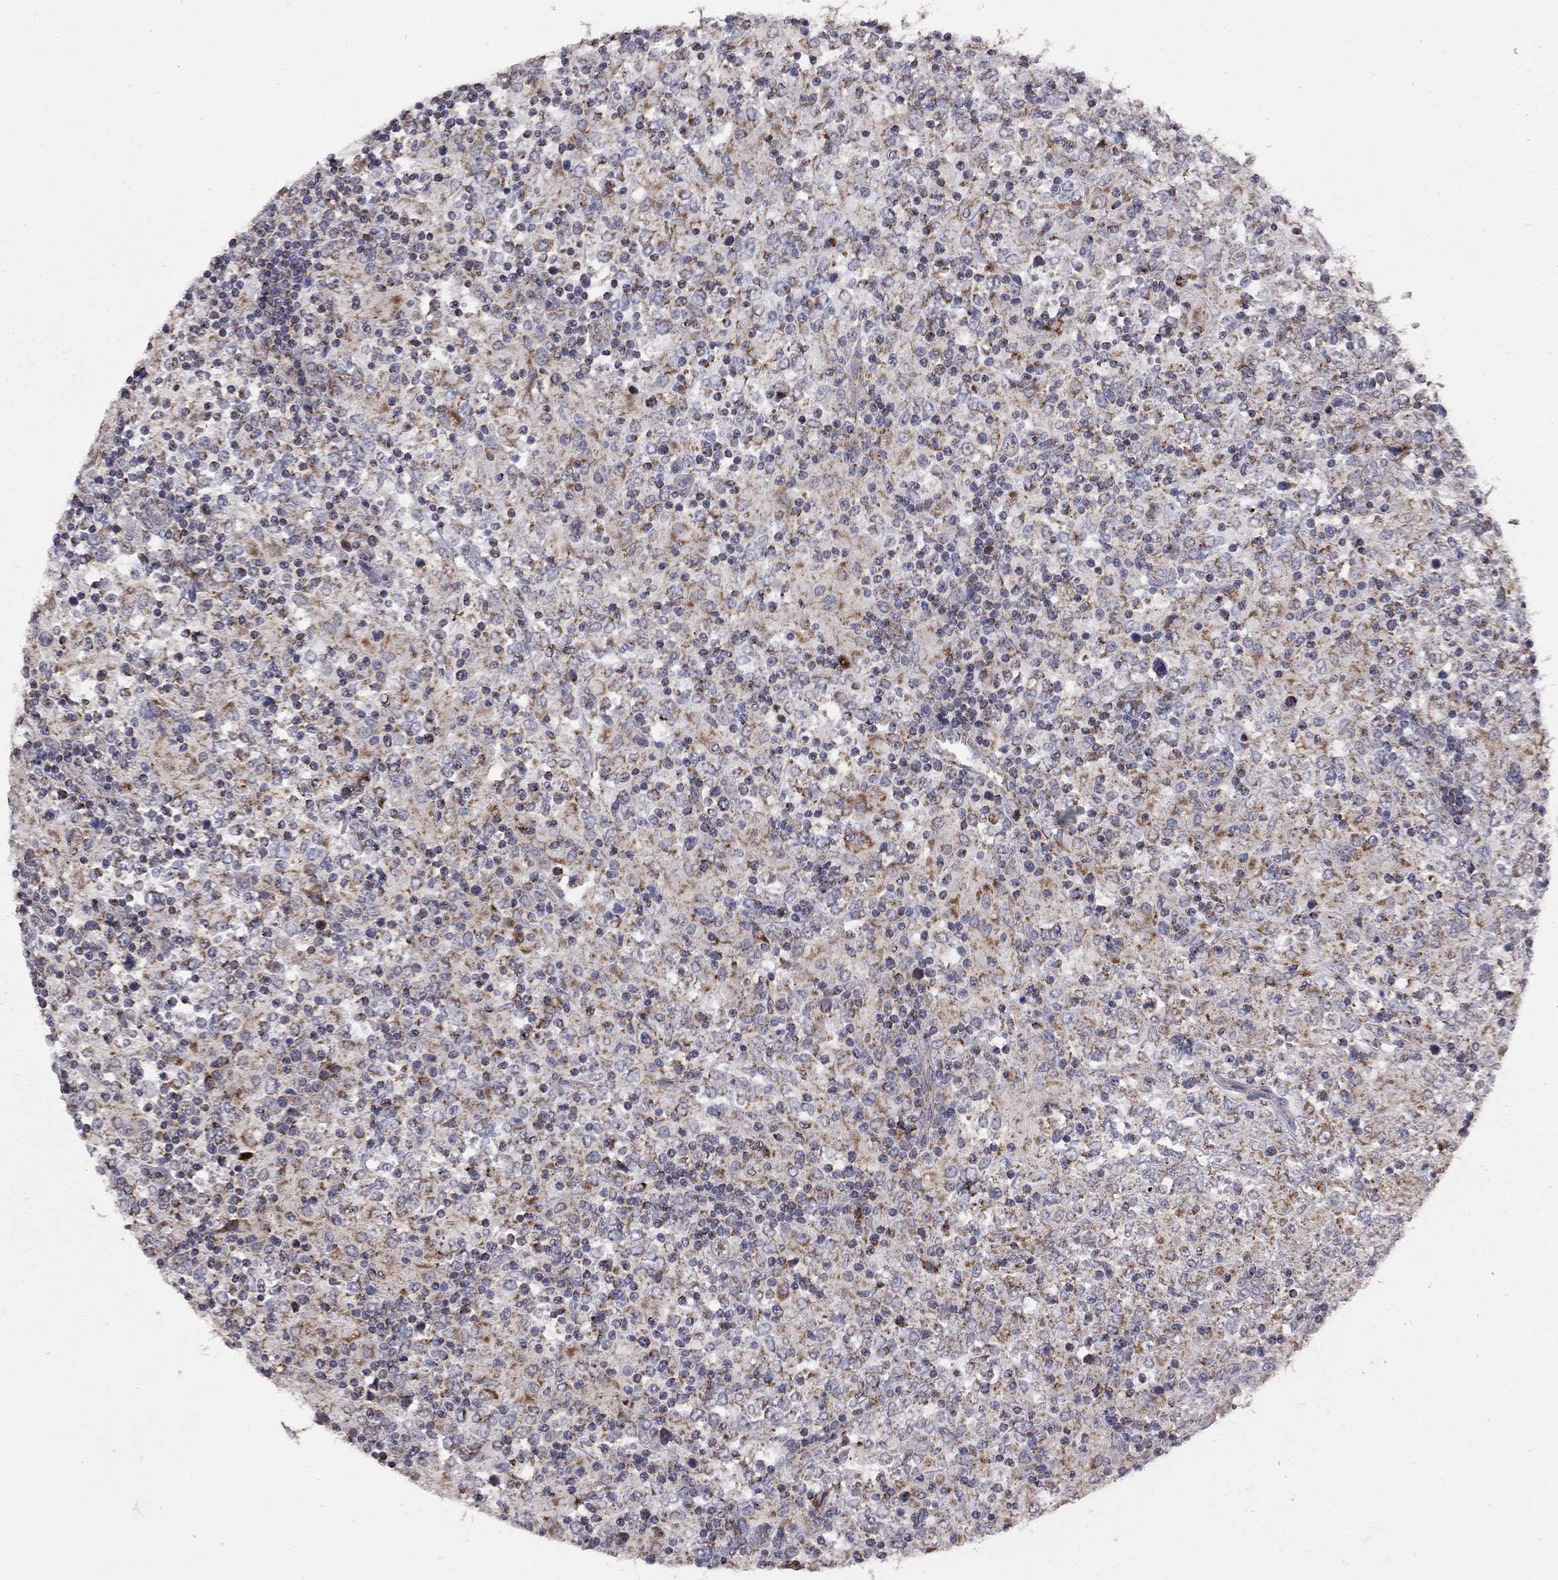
{"staining": {"intensity": "strong", "quantity": "<25%", "location": "cytoplasmic/membranous"}, "tissue": "lymphoma", "cell_type": "Tumor cells", "image_type": "cancer", "snomed": [{"axis": "morphology", "description": "Malignant lymphoma, non-Hodgkin's type, High grade"}, {"axis": "topography", "description": "Lymph node"}], "caption": "Brown immunohistochemical staining in lymphoma displays strong cytoplasmic/membranous staining in about <25% of tumor cells.", "gene": "NDUFB1", "patient": {"sex": "female", "age": 84}}